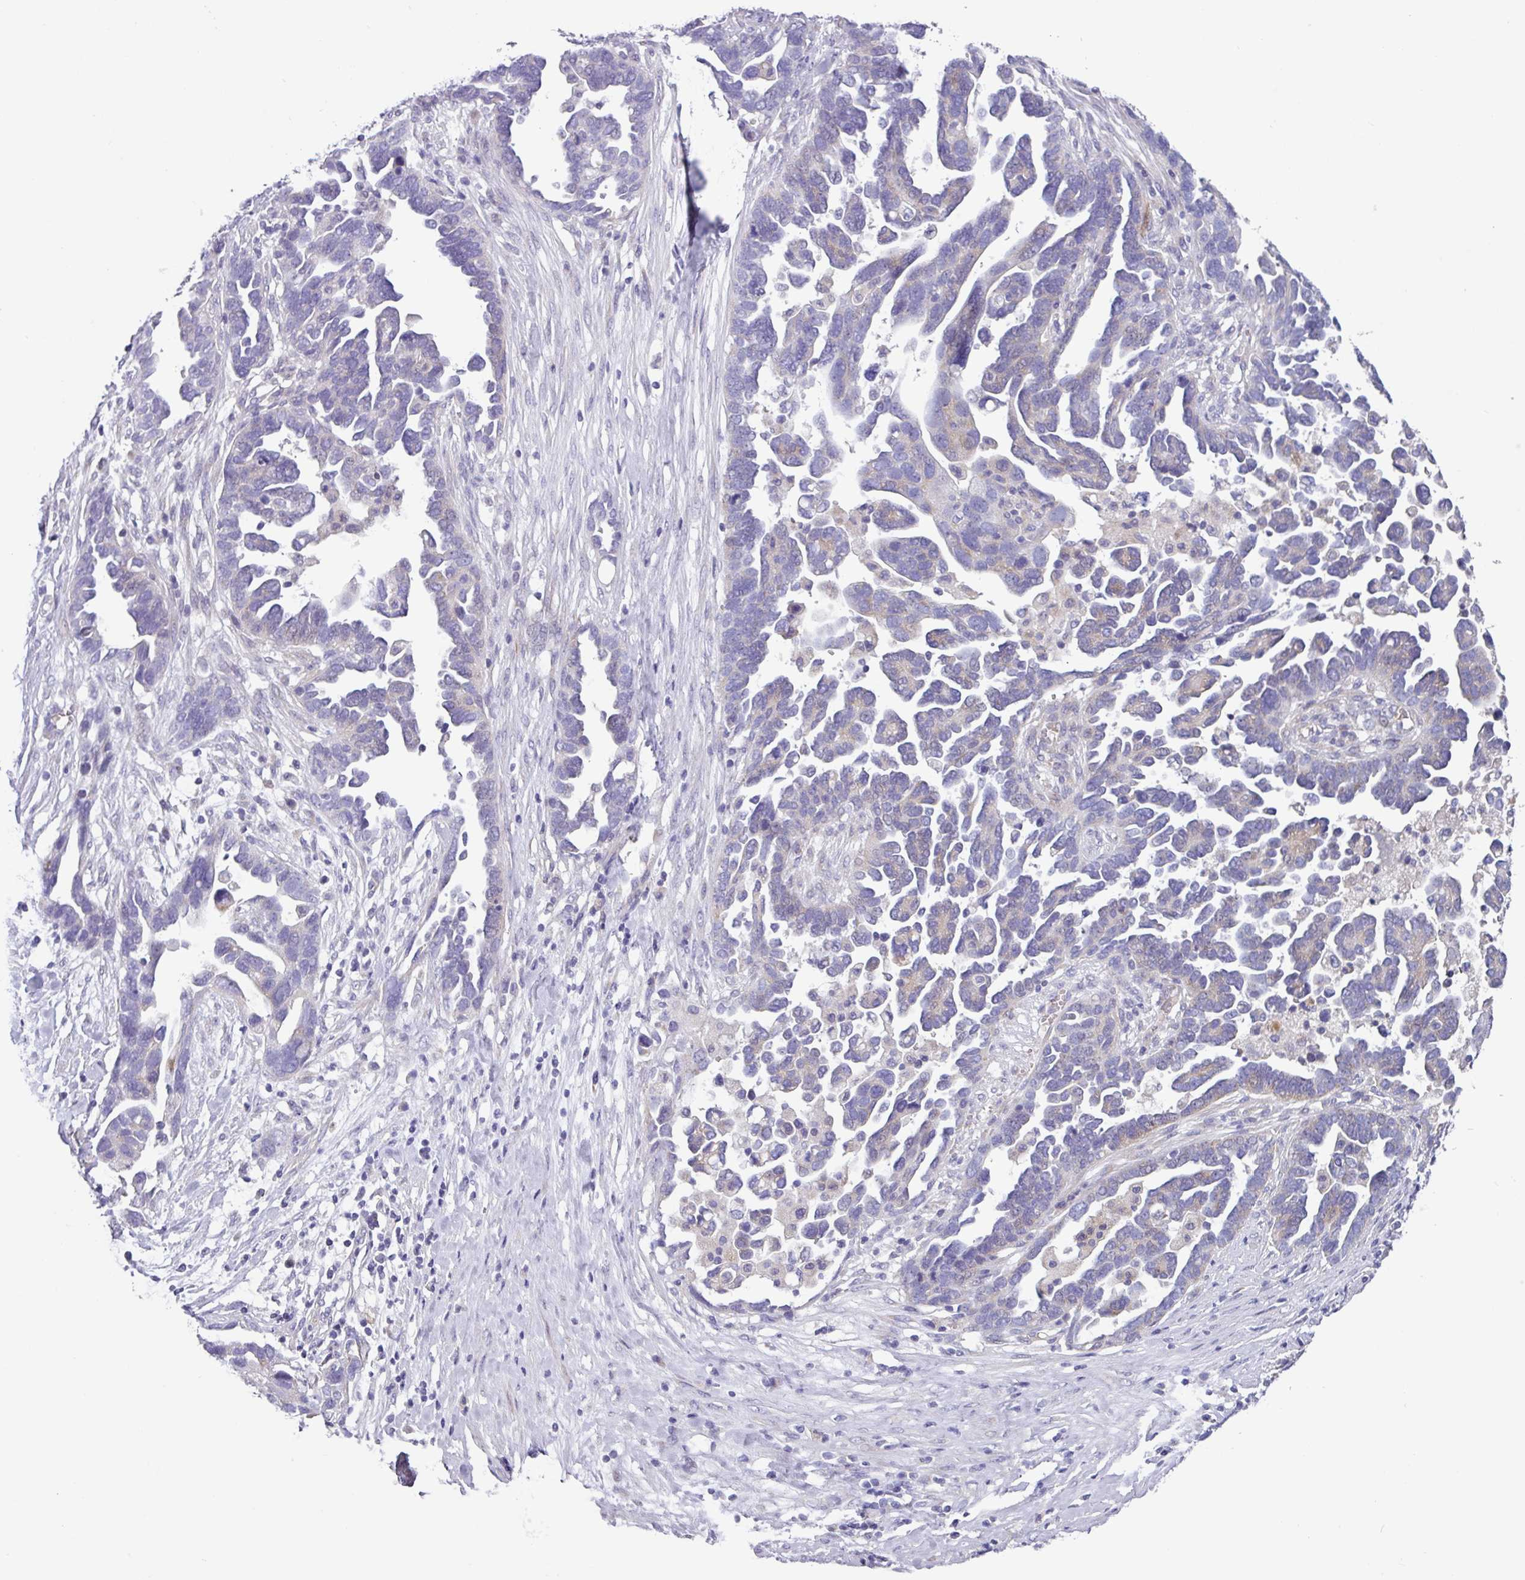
{"staining": {"intensity": "weak", "quantity": "<25%", "location": "cytoplasmic/membranous"}, "tissue": "ovarian cancer", "cell_type": "Tumor cells", "image_type": "cancer", "snomed": [{"axis": "morphology", "description": "Cystadenocarcinoma, serous, NOS"}, {"axis": "topography", "description": "Ovary"}], "caption": "This is a histopathology image of IHC staining of ovarian cancer (serous cystadenocarcinoma), which shows no expression in tumor cells.", "gene": "RGS16", "patient": {"sex": "female", "age": 54}}